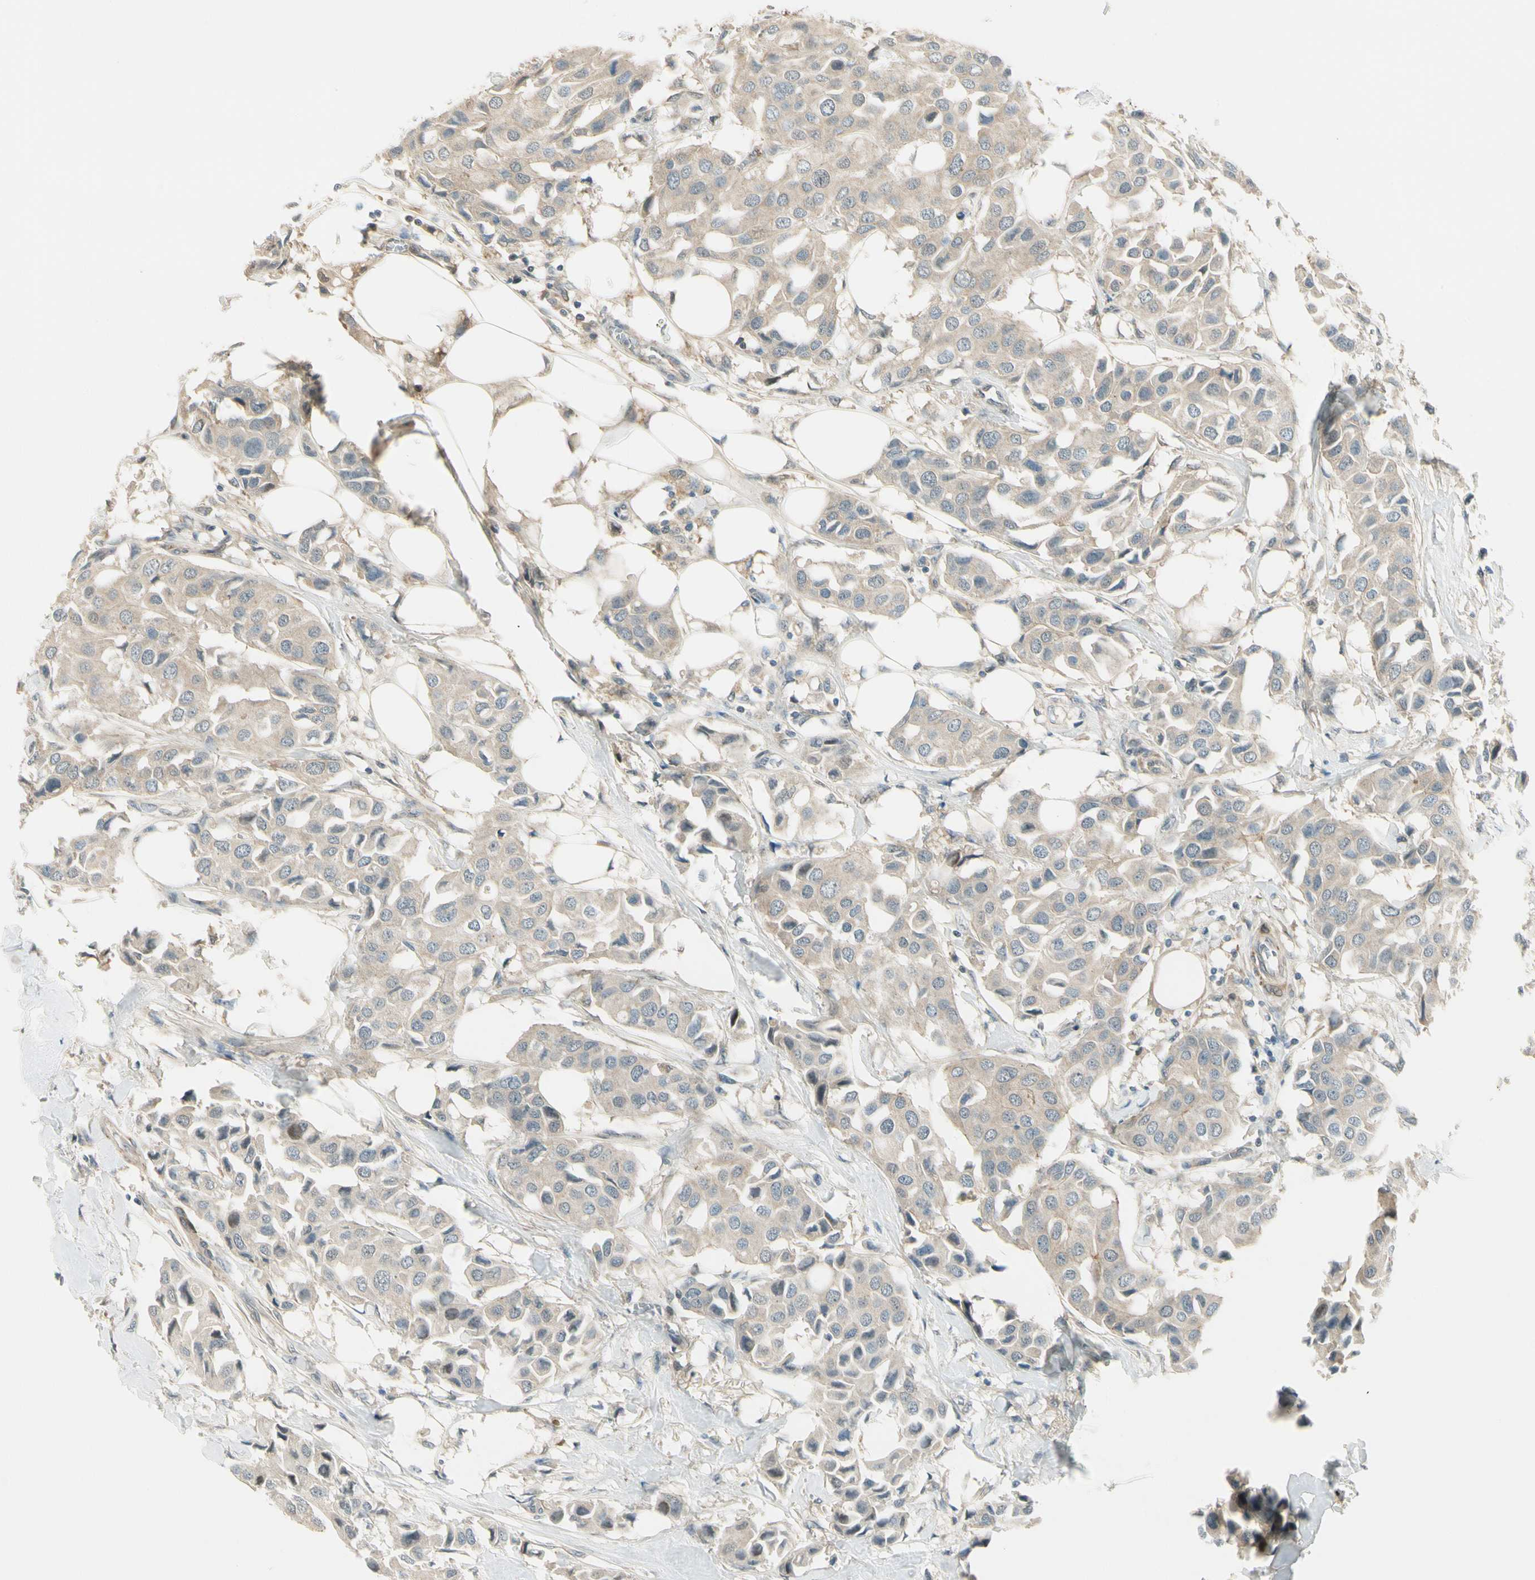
{"staining": {"intensity": "negative", "quantity": "none", "location": "none"}, "tissue": "breast cancer", "cell_type": "Tumor cells", "image_type": "cancer", "snomed": [{"axis": "morphology", "description": "Duct carcinoma"}, {"axis": "topography", "description": "Breast"}], "caption": "This is a image of immunohistochemistry (IHC) staining of breast cancer, which shows no staining in tumor cells. Brightfield microscopy of immunohistochemistry (IHC) stained with DAB (brown) and hematoxylin (blue), captured at high magnification.", "gene": "EPHB3", "patient": {"sex": "female", "age": 80}}